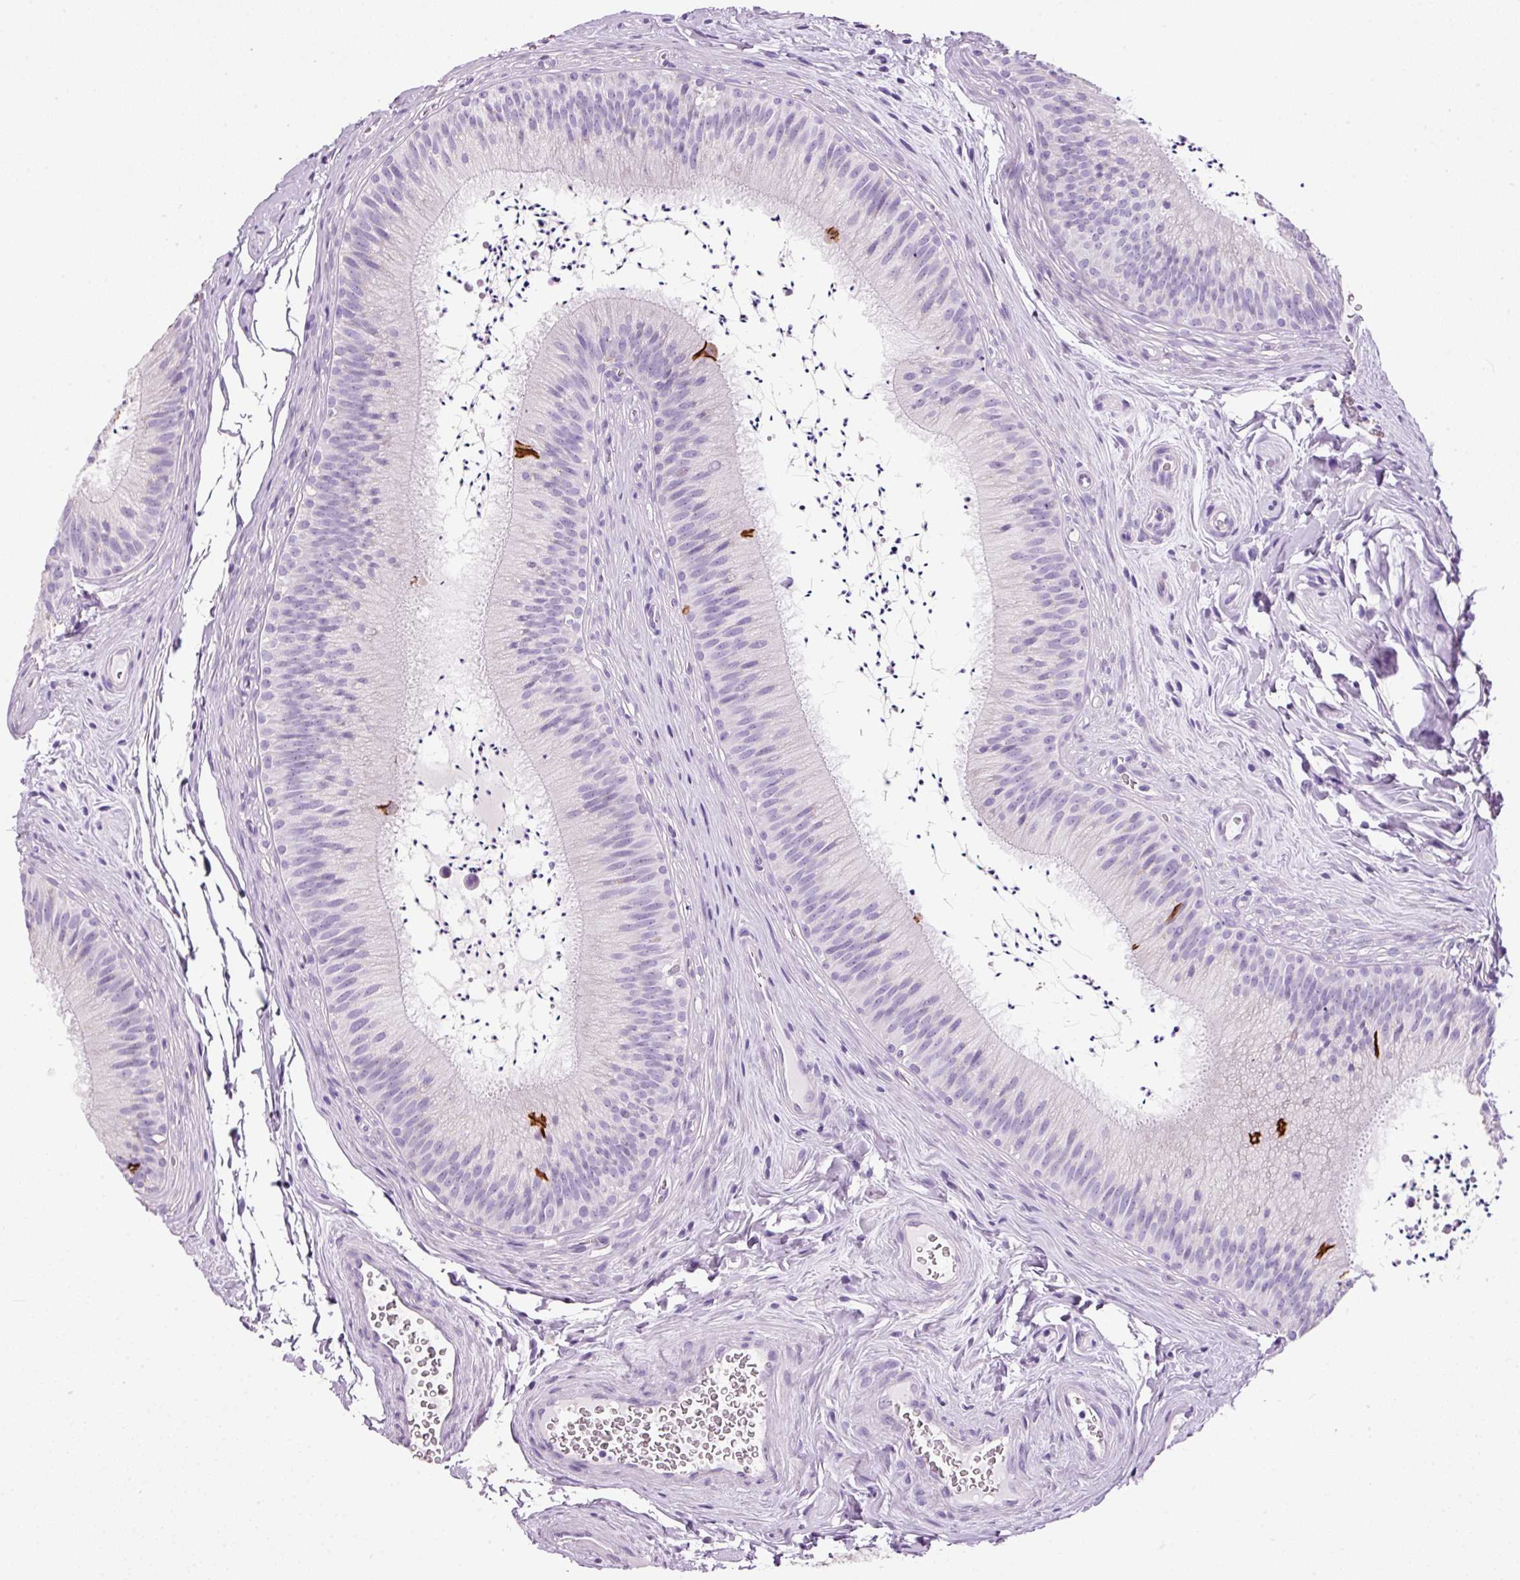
{"staining": {"intensity": "strong", "quantity": "<25%", "location": "cytoplasmic/membranous"}, "tissue": "epididymis", "cell_type": "Glandular cells", "image_type": "normal", "snomed": [{"axis": "morphology", "description": "Normal tissue, NOS"}, {"axis": "topography", "description": "Epididymis"}], "caption": "Human epididymis stained with a protein marker reveals strong staining in glandular cells.", "gene": "BSND", "patient": {"sex": "male", "age": 24}}